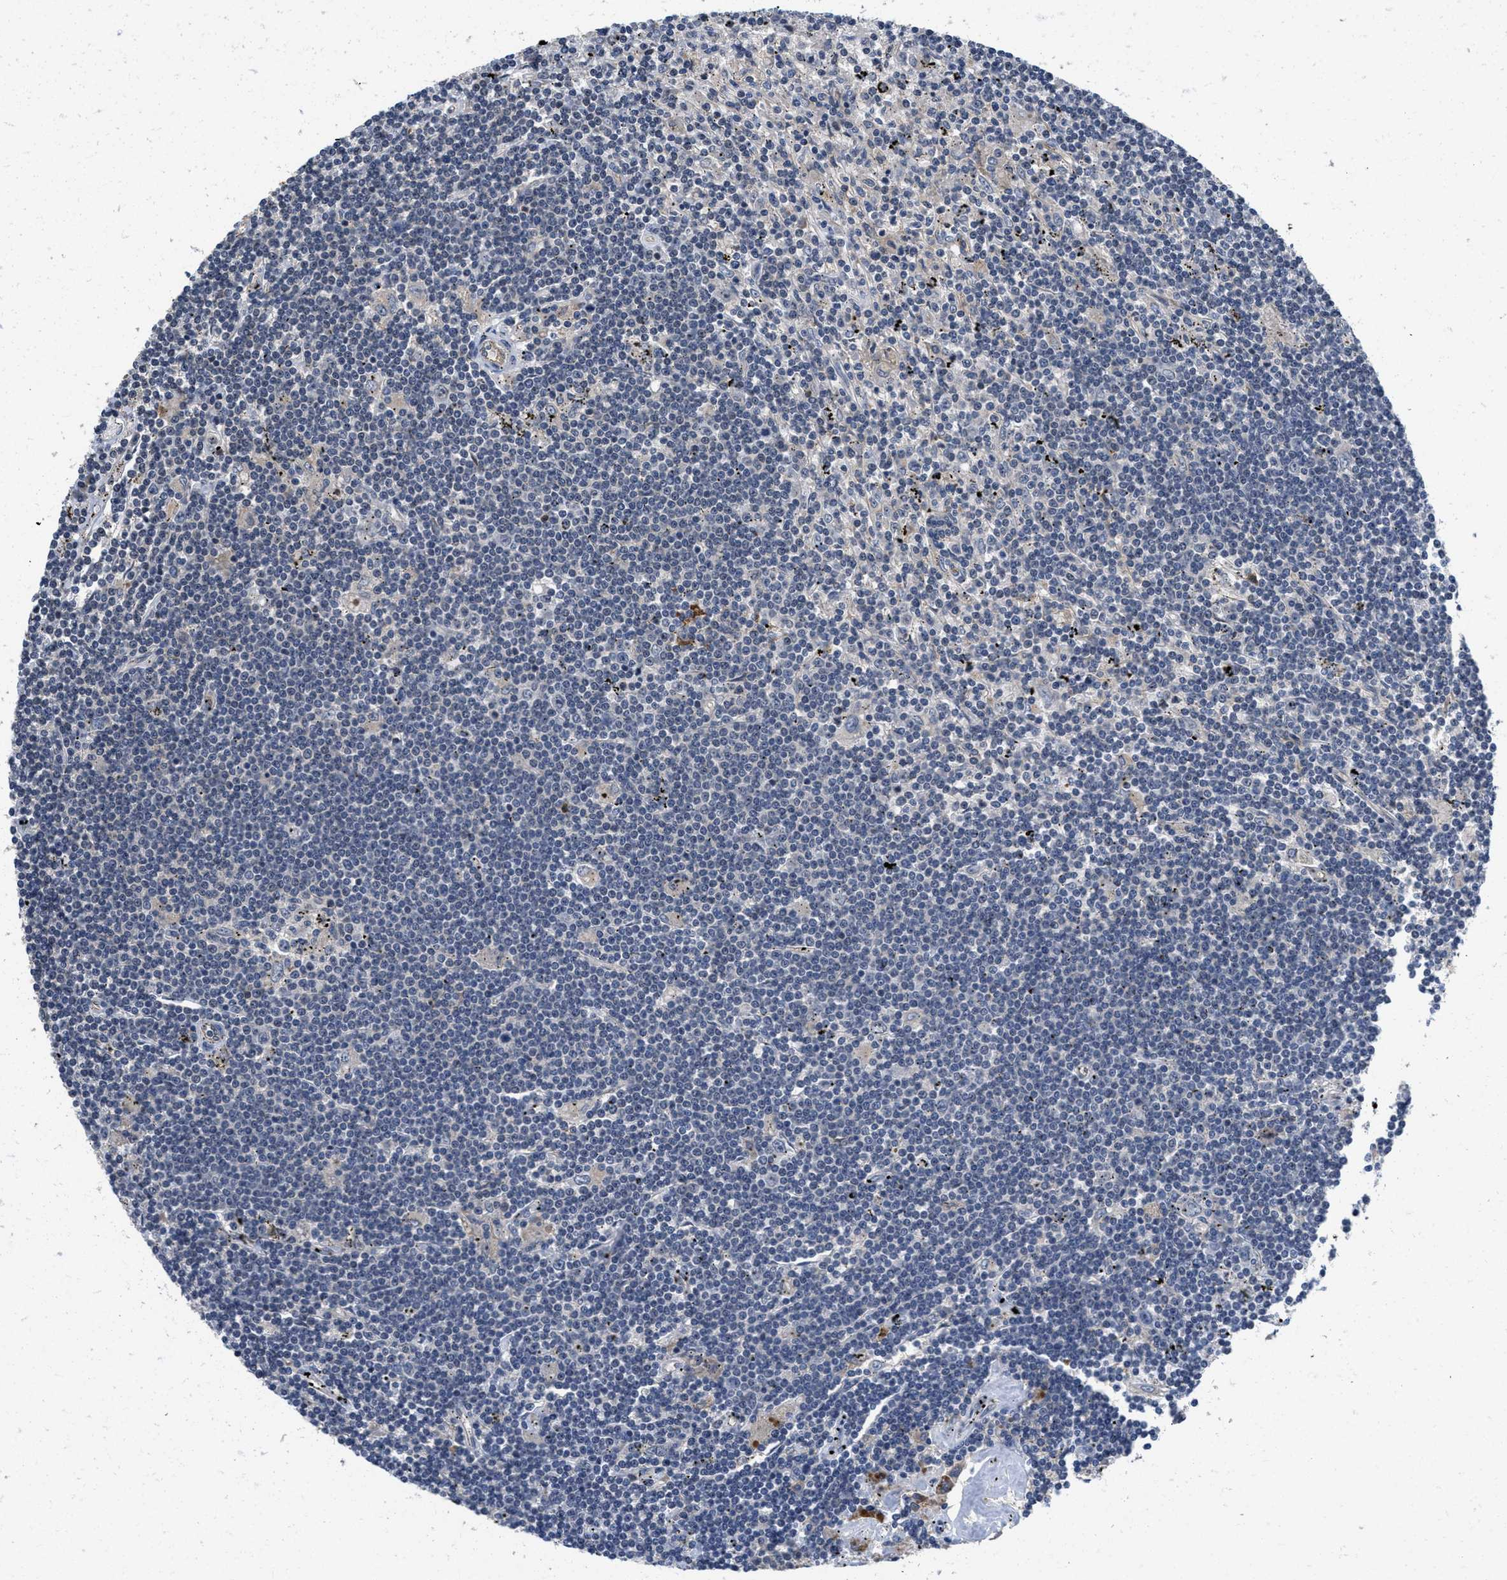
{"staining": {"intensity": "negative", "quantity": "none", "location": "none"}, "tissue": "lymphoma", "cell_type": "Tumor cells", "image_type": "cancer", "snomed": [{"axis": "morphology", "description": "Malignant lymphoma, non-Hodgkin's type, Low grade"}, {"axis": "topography", "description": "Spleen"}], "caption": "Immunohistochemistry (IHC) of human lymphoma reveals no positivity in tumor cells. (Stains: DAB immunohistochemistry (IHC) with hematoxylin counter stain, Microscopy: brightfield microscopy at high magnification).", "gene": "ANGPT1", "patient": {"sex": "male", "age": 76}}